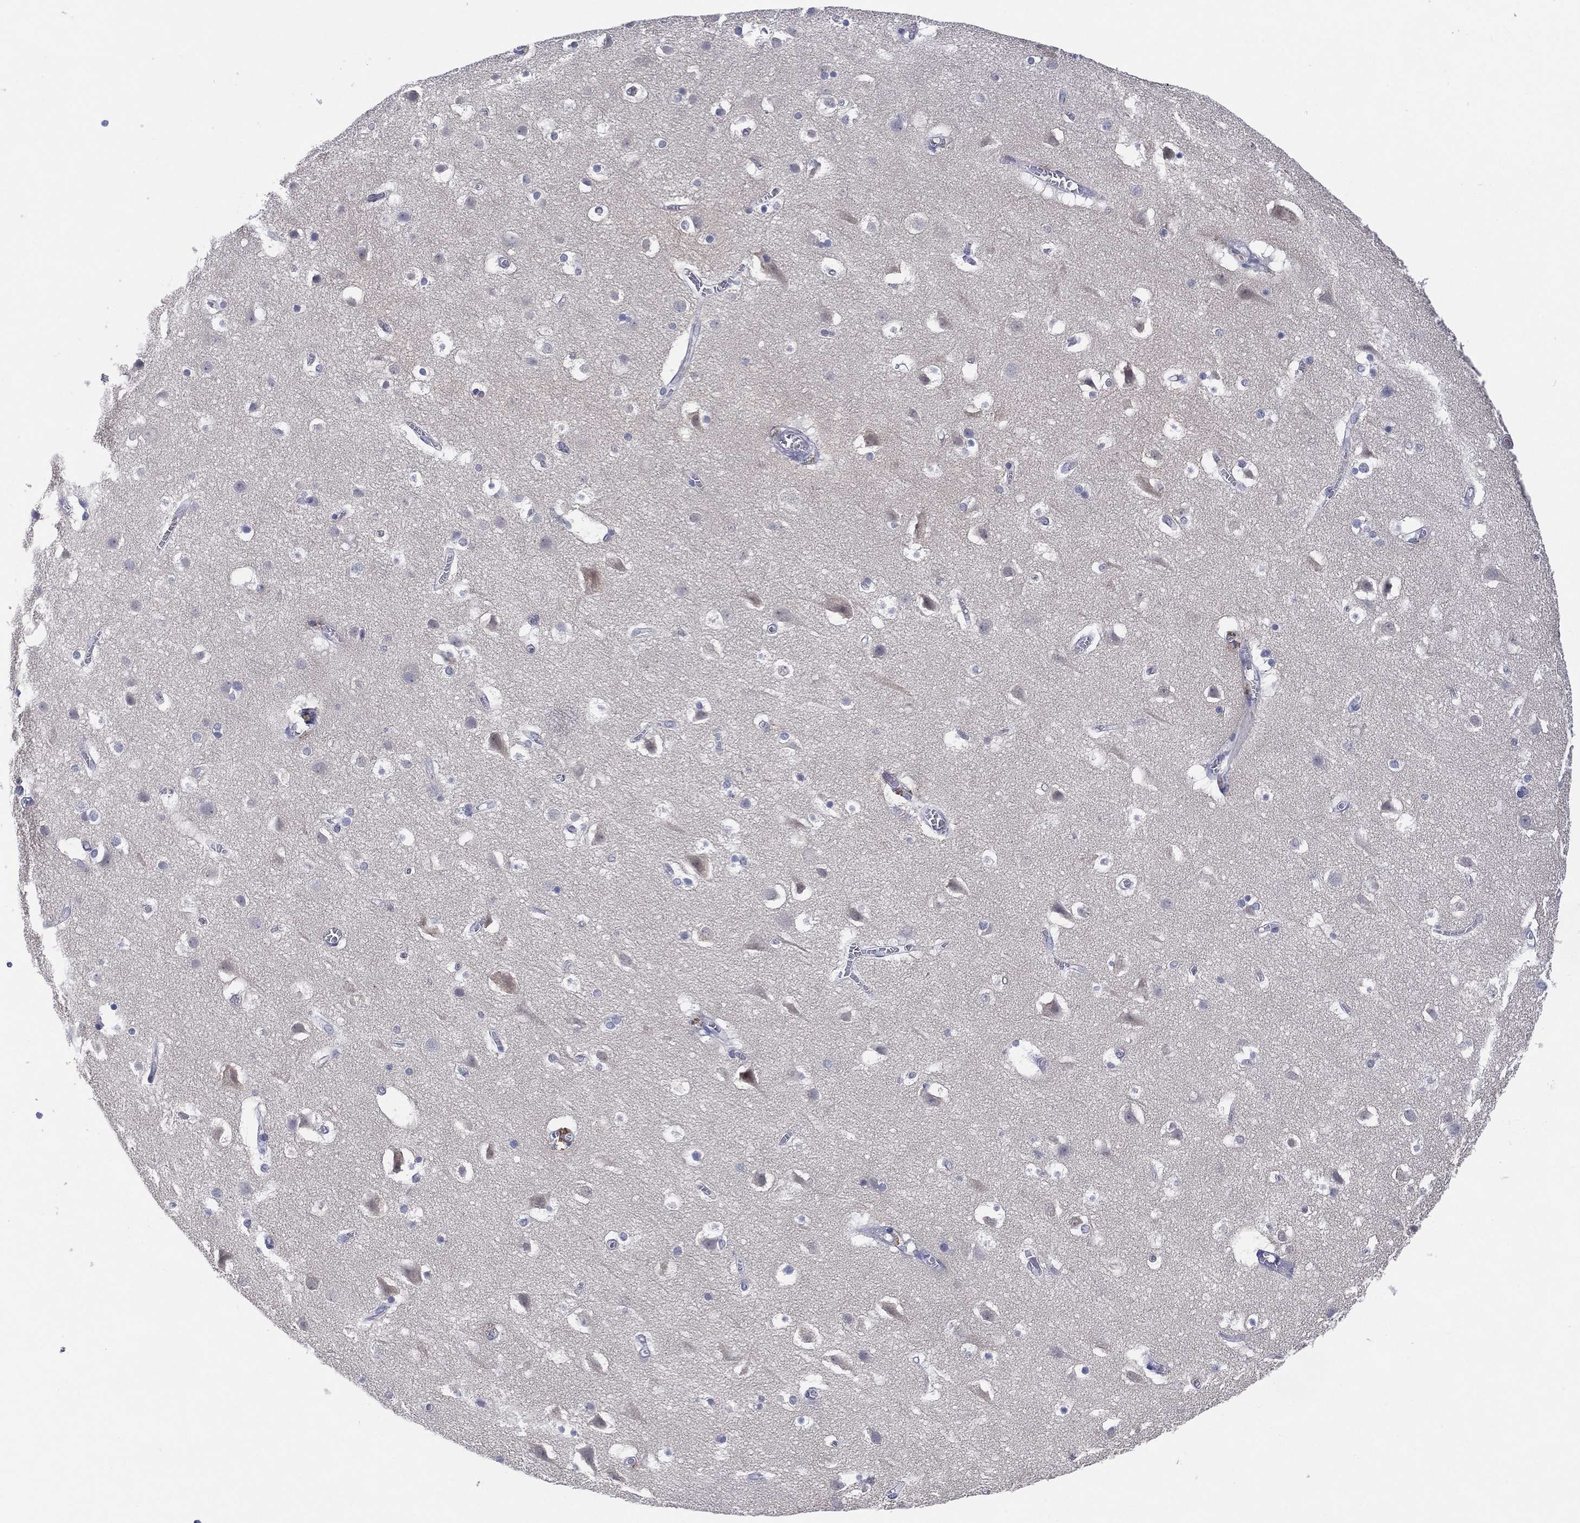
{"staining": {"intensity": "negative", "quantity": "none", "location": "none"}, "tissue": "cerebral cortex", "cell_type": "Endothelial cells", "image_type": "normal", "snomed": [{"axis": "morphology", "description": "Normal tissue, NOS"}, {"axis": "topography", "description": "Cerebral cortex"}], "caption": "Human cerebral cortex stained for a protein using immunohistochemistry (IHC) displays no expression in endothelial cells.", "gene": "C5orf46", "patient": {"sex": "male", "age": 59}}